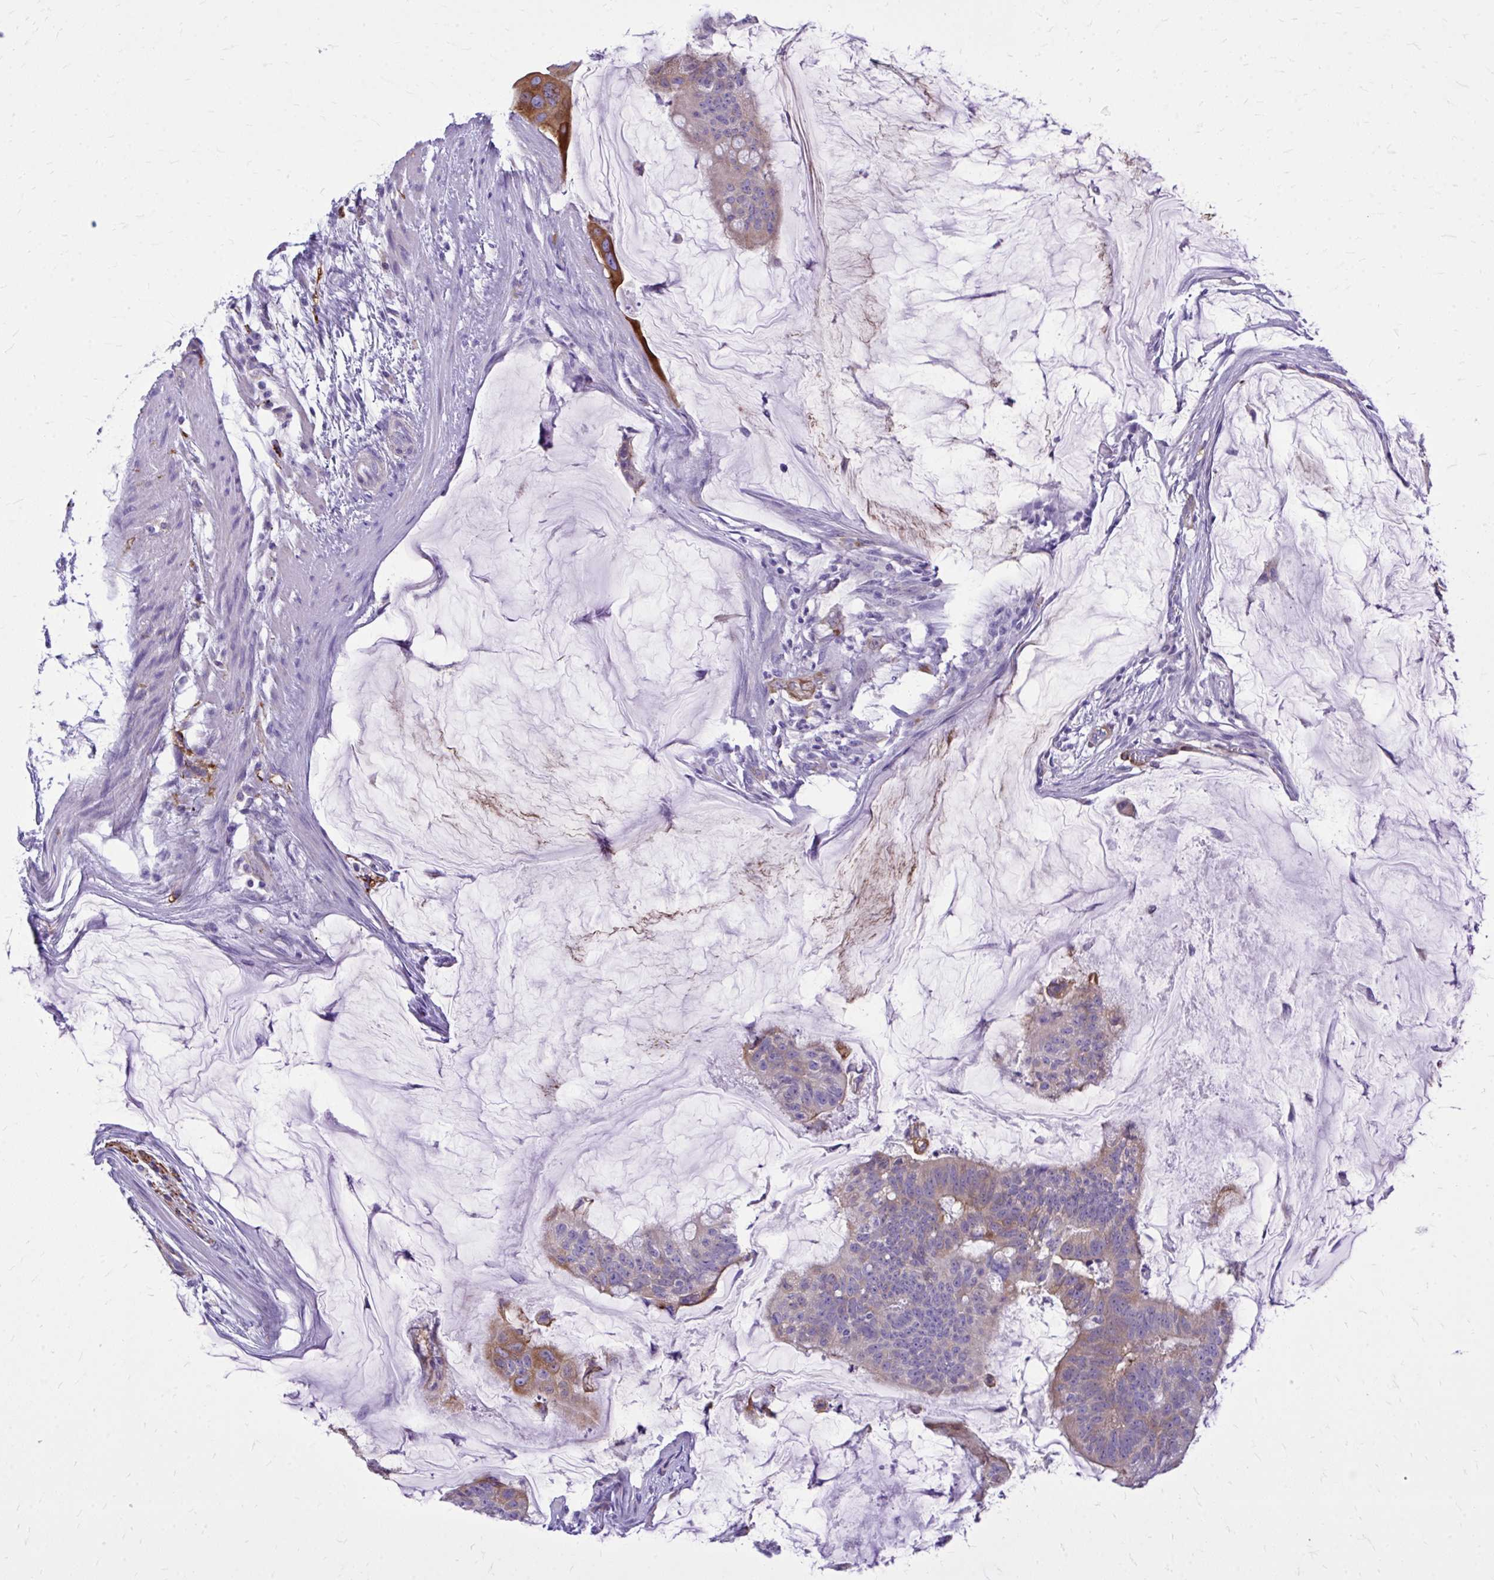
{"staining": {"intensity": "moderate", "quantity": "<25%", "location": "cytoplasmic/membranous"}, "tissue": "colorectal cancer", "cell_type": "Tumor cells", "image_type": "cancer", "snomed": [{"axis": "morphology", "description": "Adenocarcinoma, NOS"}, {"axis": "topography", "description": "Colon"}], "caption": "Colorectal adenocarcinoma stained for a protein (brown) exhibits moderate cytoplasmic/membranous positive expression in approximately <25% of tumor cells.", "gene": "EPB41L1", "patient": {"sex": "male", "age": 62}}